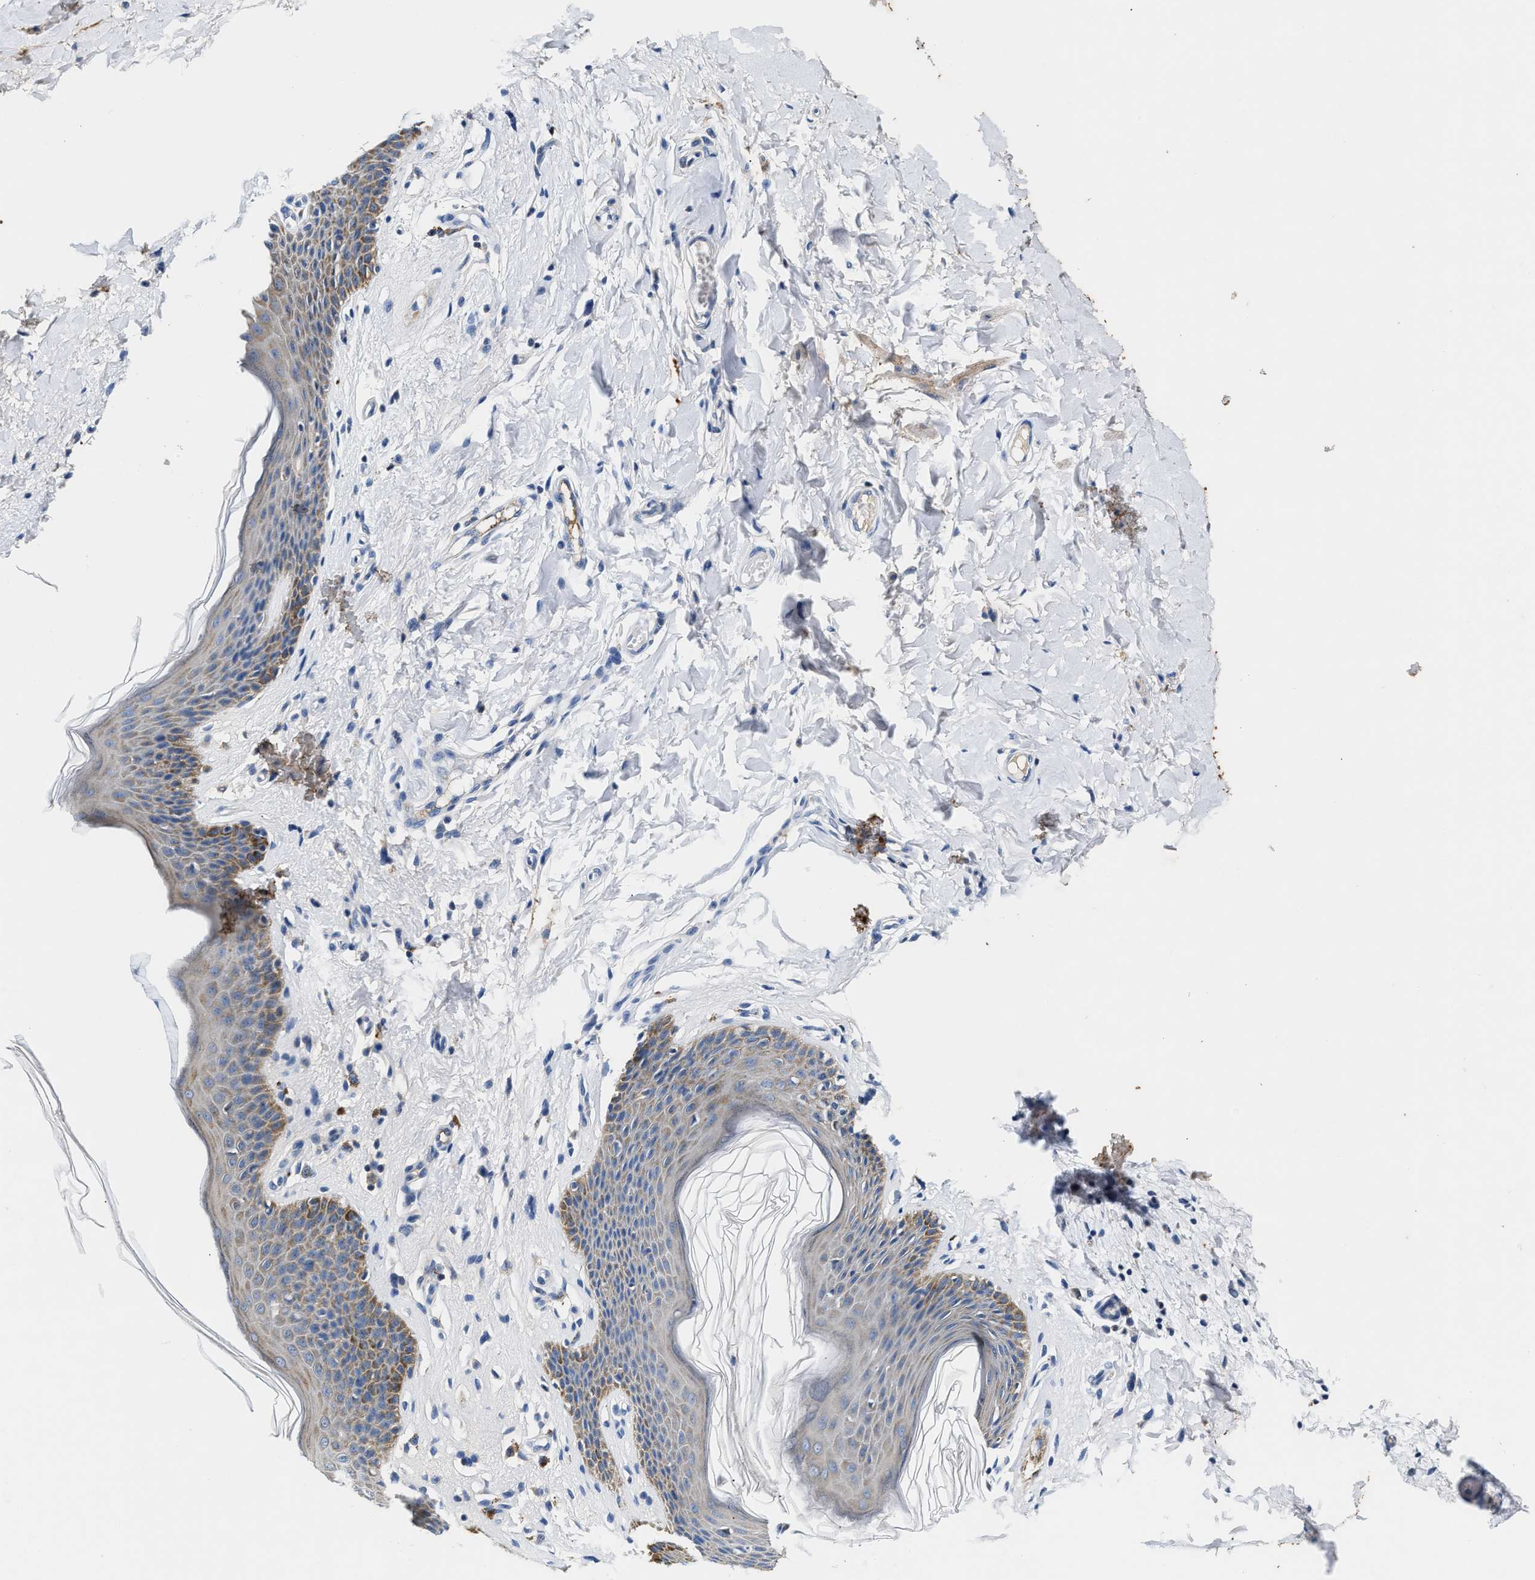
{"staining": {"intensity": "weak", "quantity": "25%-75%", "location": "cytoplasmic/membranous"}, "tissue": "skin", "cell_type": "Epidermal cells", "image_type": "normal", "snomed": [{"axis": "morphology", "description": "Normal tissue, NOS"}, {"axis": "topography", "description": "Vulva"}], "caption": "Immunohistochemistry staining of normal skin, which reveals low levels of weak cytoplasmic/membranous staining in about 25%-75% of epidermal cells indicating weak cytoplasmic/membranous protein positivity. The staining was performed using DAB (brown) for protein detection and nuclei were counterstained in hematoxylin (blue).", "gene": "TUT7", "patient": {"sex": "female", "age": 66}}